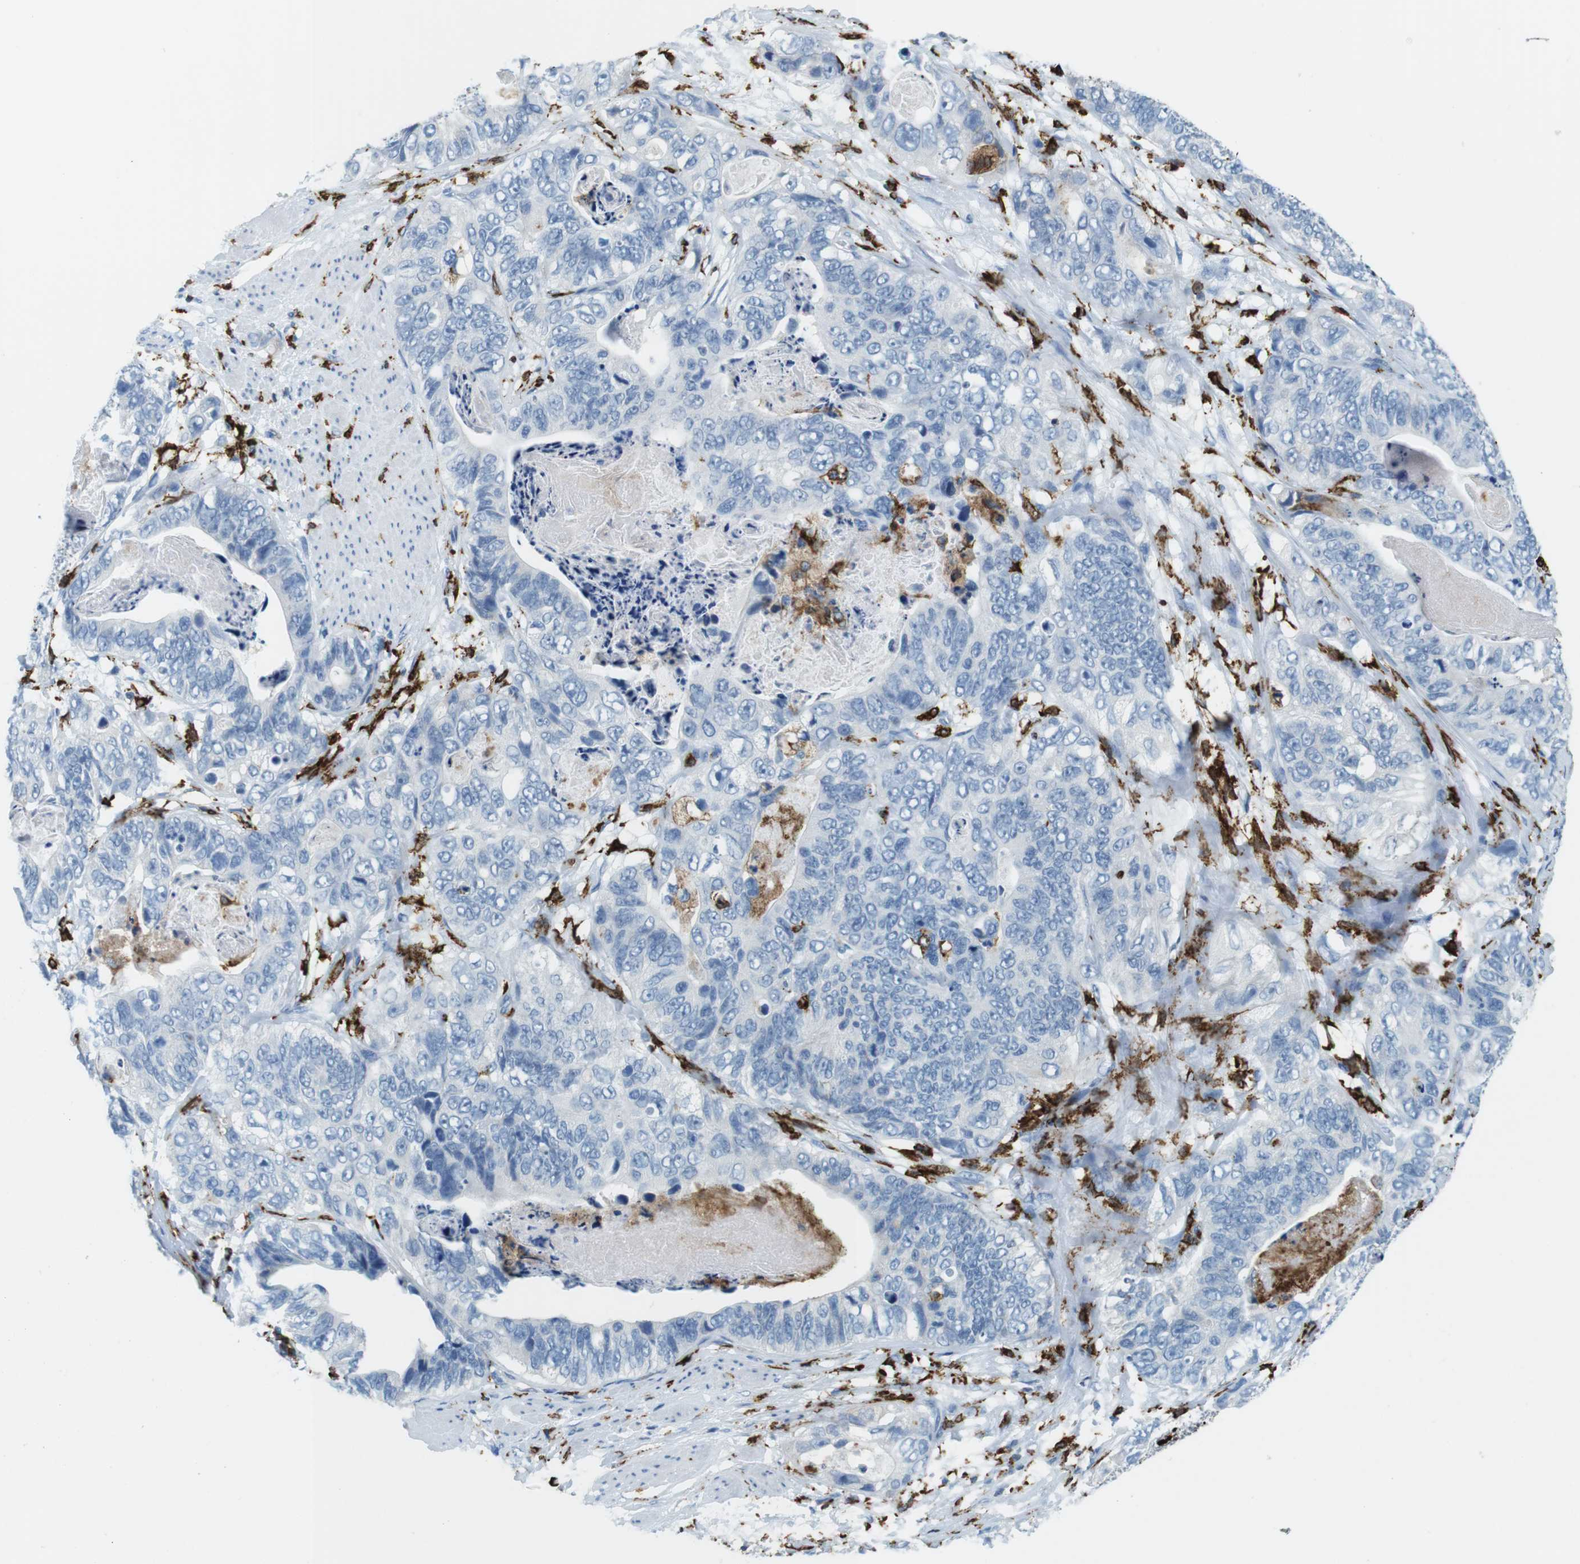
{"staining": {"intensity": "negative", "quantity": "none", "location": "none"}, "tissue": "stomach cancer", "cell_type": "Tumor cells", "image_type": "cancer", "snomed": [{"axis": "morphology", "description": "Adenocarcinoma, NOS"}, {"axis": "topography", "description": "Stomach"}], "caption": "Protein analysis of stomach cancer (adenocarcinoma) shows no significant expression in tumor cells.", "gene": "CIITA", "patient": {"sex": "female", "age": 89}}